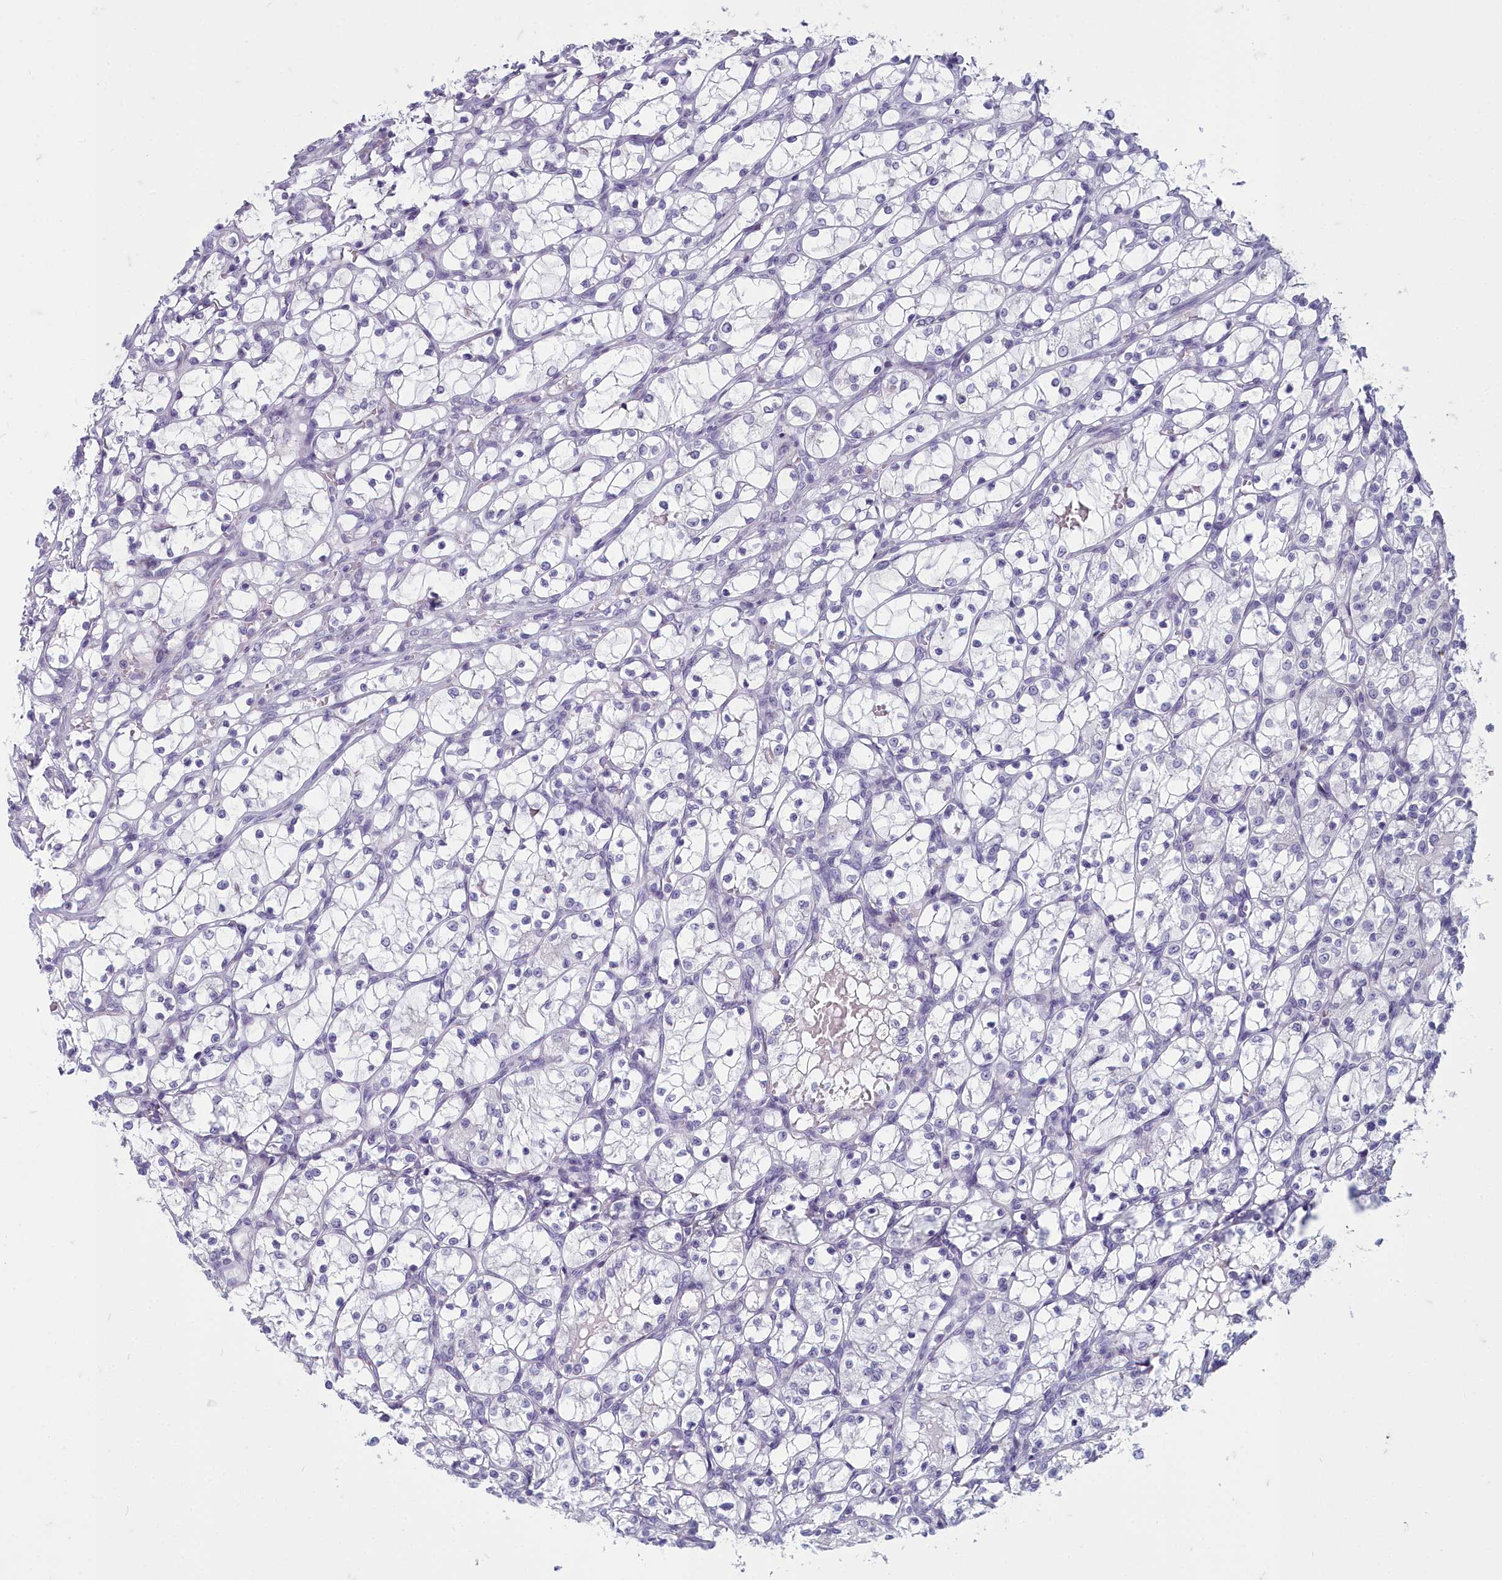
{"staining": {"intensity": "negative", "quantity": "none", "location": "none"}, "tissue": "renal cancer", "cell_type": "Tumor cells", "image_type": "cancer", "snomed": [{"axis": "morphology", "description": "Adenocarcinoma, NOS"}, {"axis": "topography", "description": "Kidney"}], "caption": "This photomicrograph is of renal cancer stained with IHC to label a protein in brown with the nuclei are counter-stained blue. There is no expression in tumor cells.", "gene": "INSYN2A", "patient": {"sex": "female", "age": 69}}